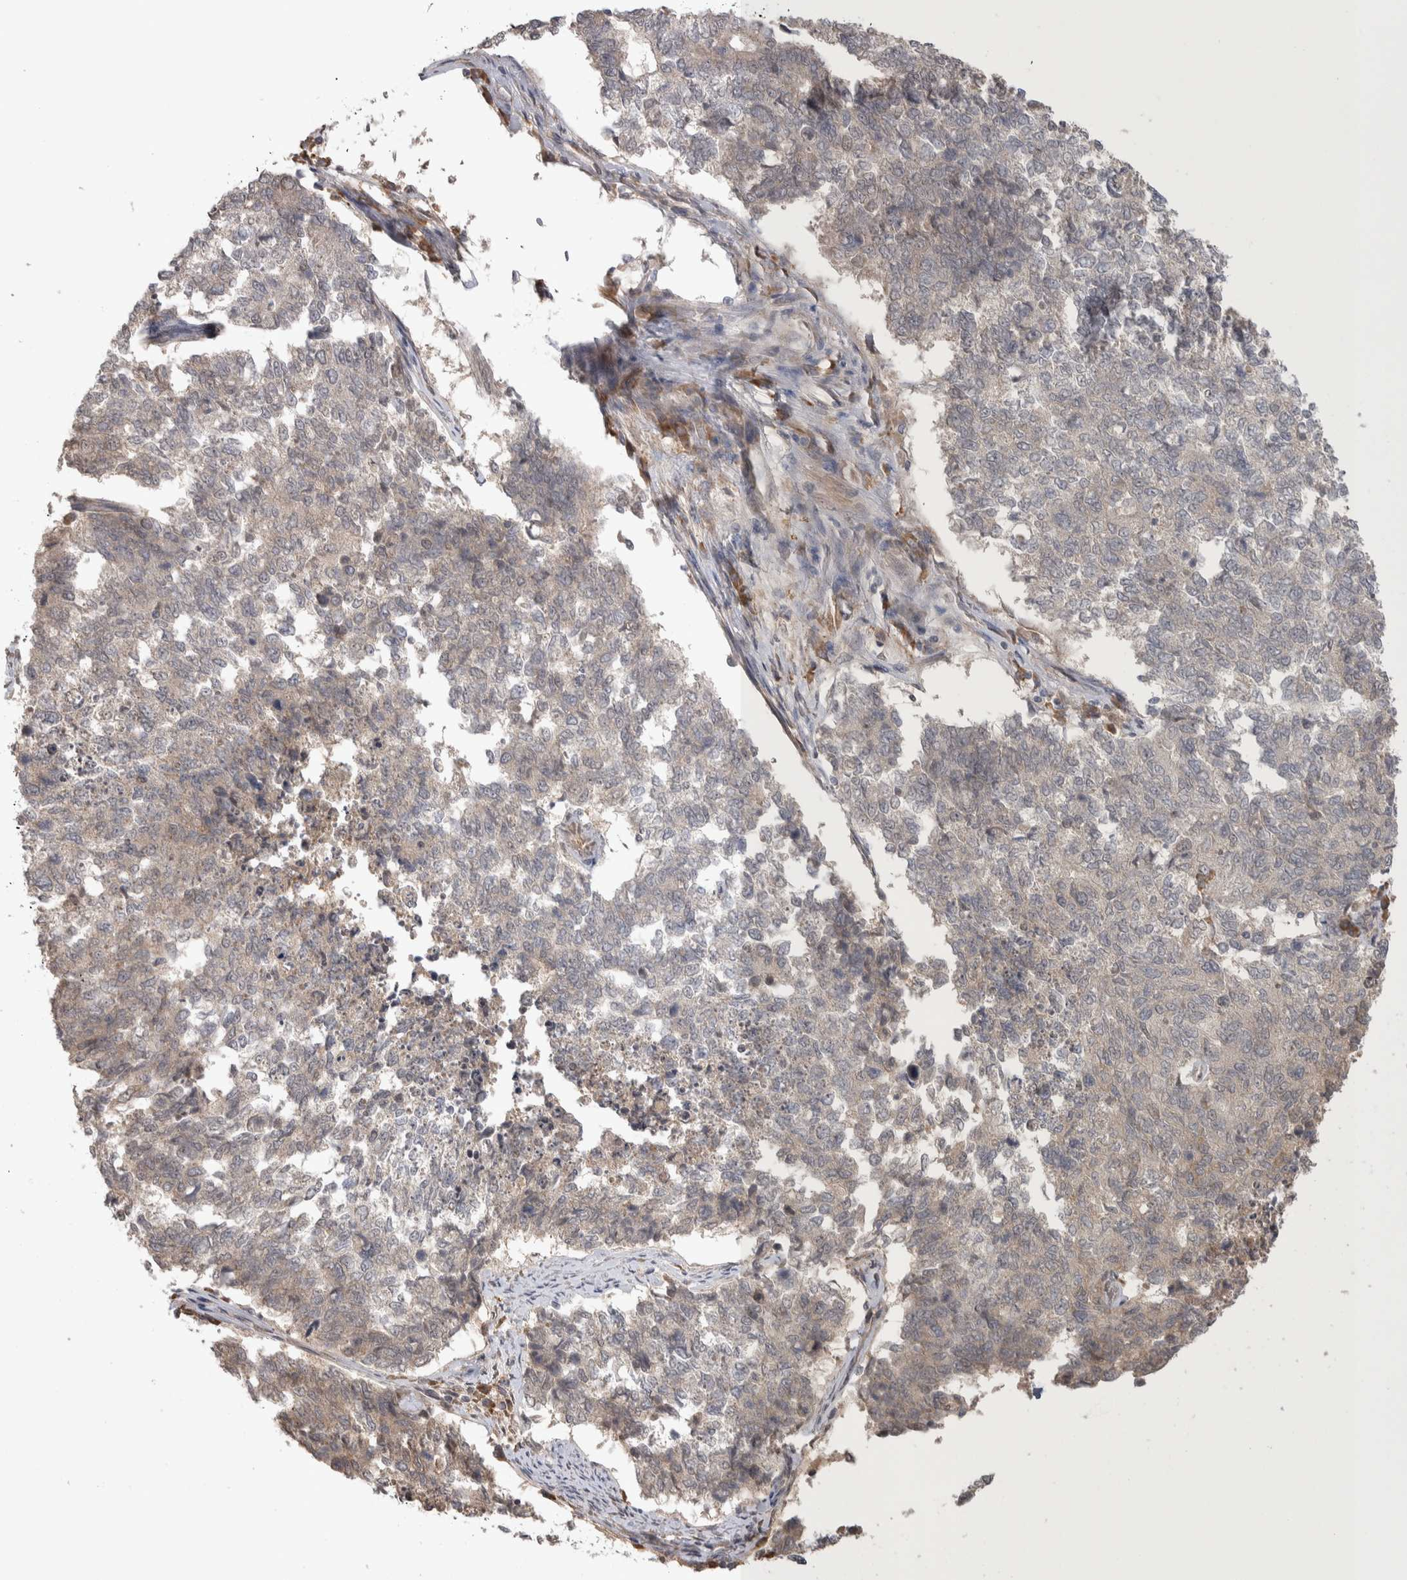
{"staining": {"intensity": "weak", "quantity": "<25%", "location": "cytoplasmic/membranous"}, "tissue": "cervical cancer", "cell_type": "Tumor cells", "image_type": "cancer", "snomed": [{"axis": "morphology", "description": "Squamous cell carcinoma, NOS"}, {"axis": "topography", "description": "Cervix"}], "caption": "The micrograph shows no staining of tumor cells in cervical squamous cell carcinoma.", "gene": "CUL2", "patient": {"sex": "female", "age": 63}}